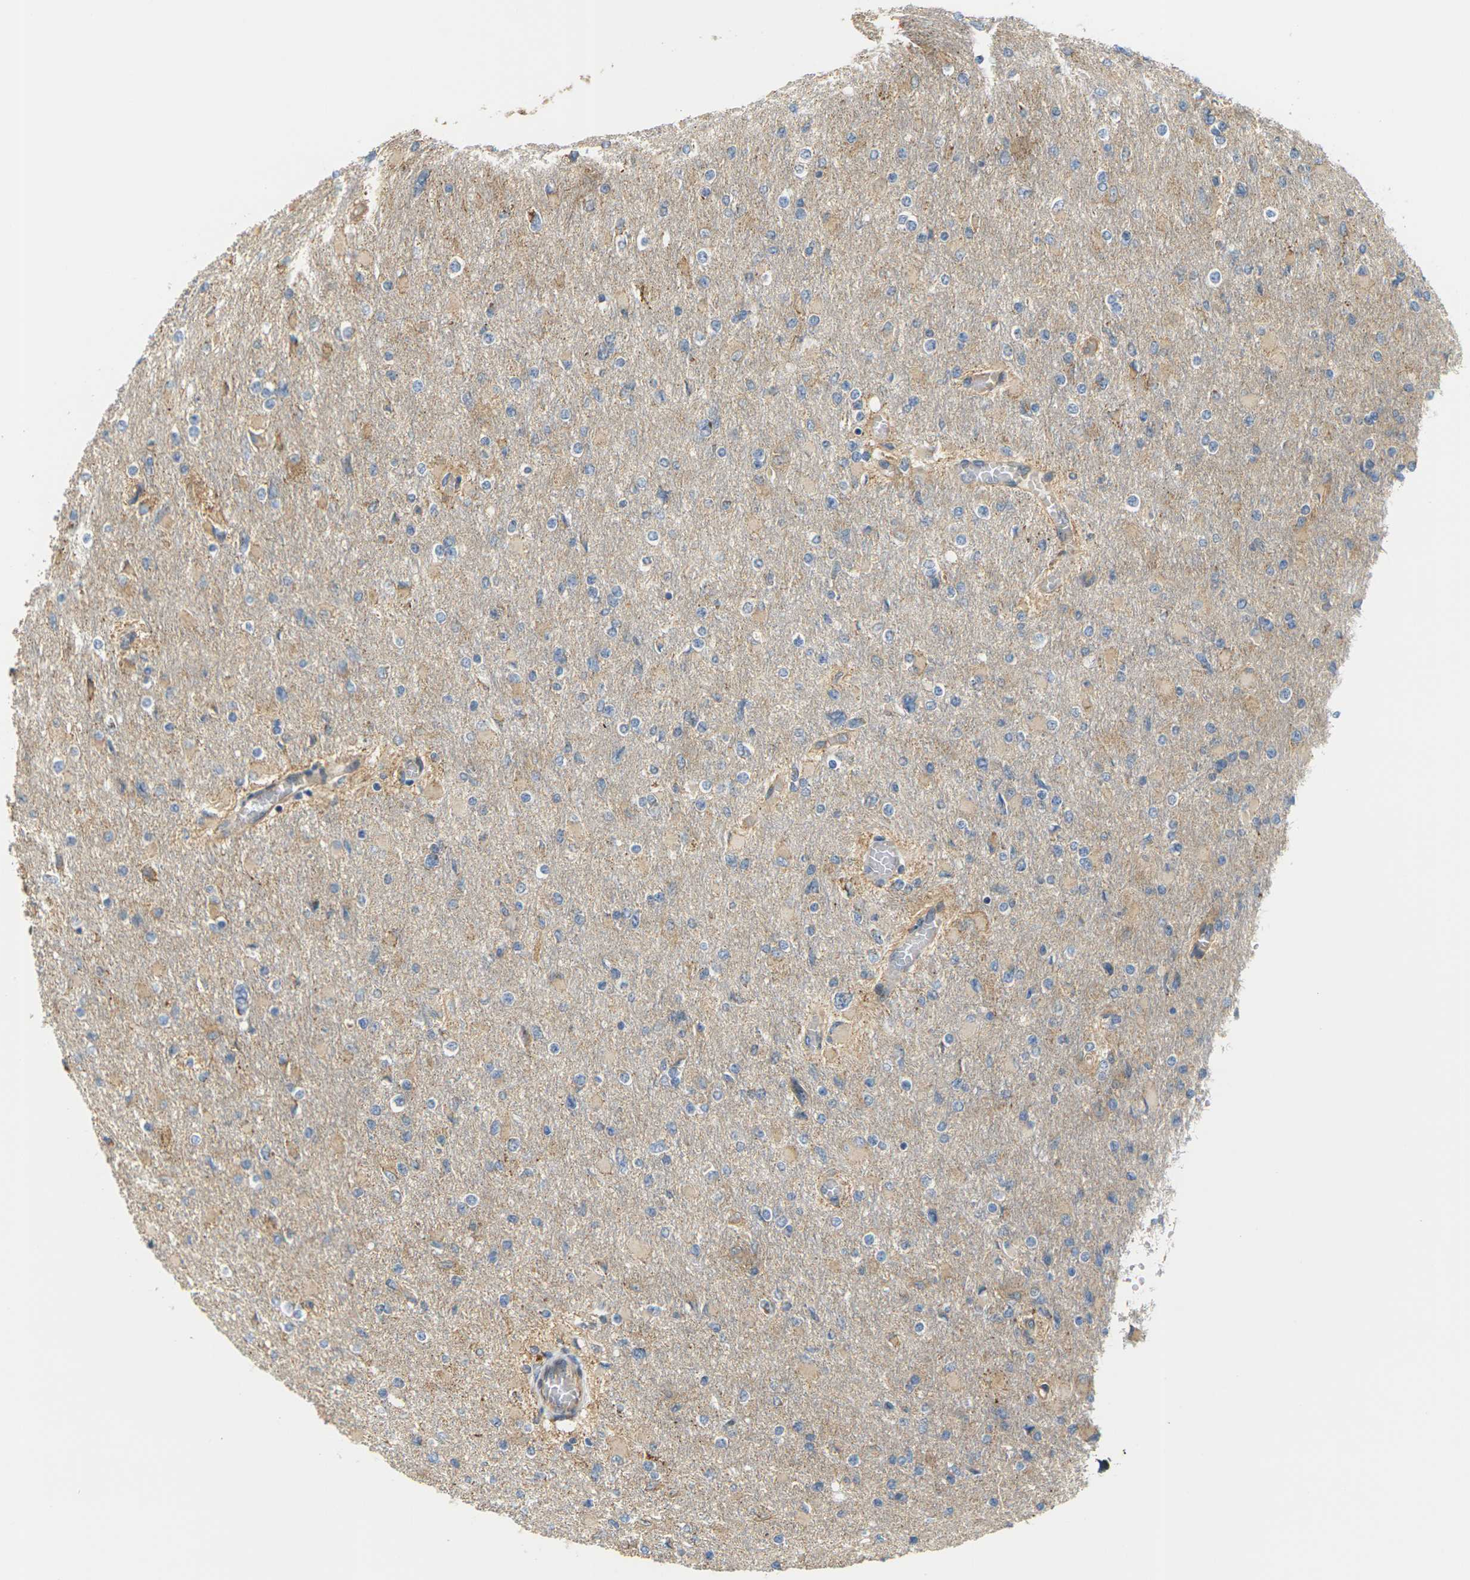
{"staining": {"intensity": "moderate", "quantity": "<25%", "location": "cytoplasmic/membranous"}, "tissue": "glioma", "cell_type": "Tumor cells", "image_type": "cancer", "snomed": [{"axis": "morphology", "description": "Glioma, malignant, High grade"}, {"axis": "topography", "description": "Cerebral cortex"}], "caption": "Protein expression analysis of human glioma reveals moderate cytoplasmic/membranous expression in about <25% of tumor cells.", "gene": "PCDHB4", "patient": {"sex": "female", "age": 36}}